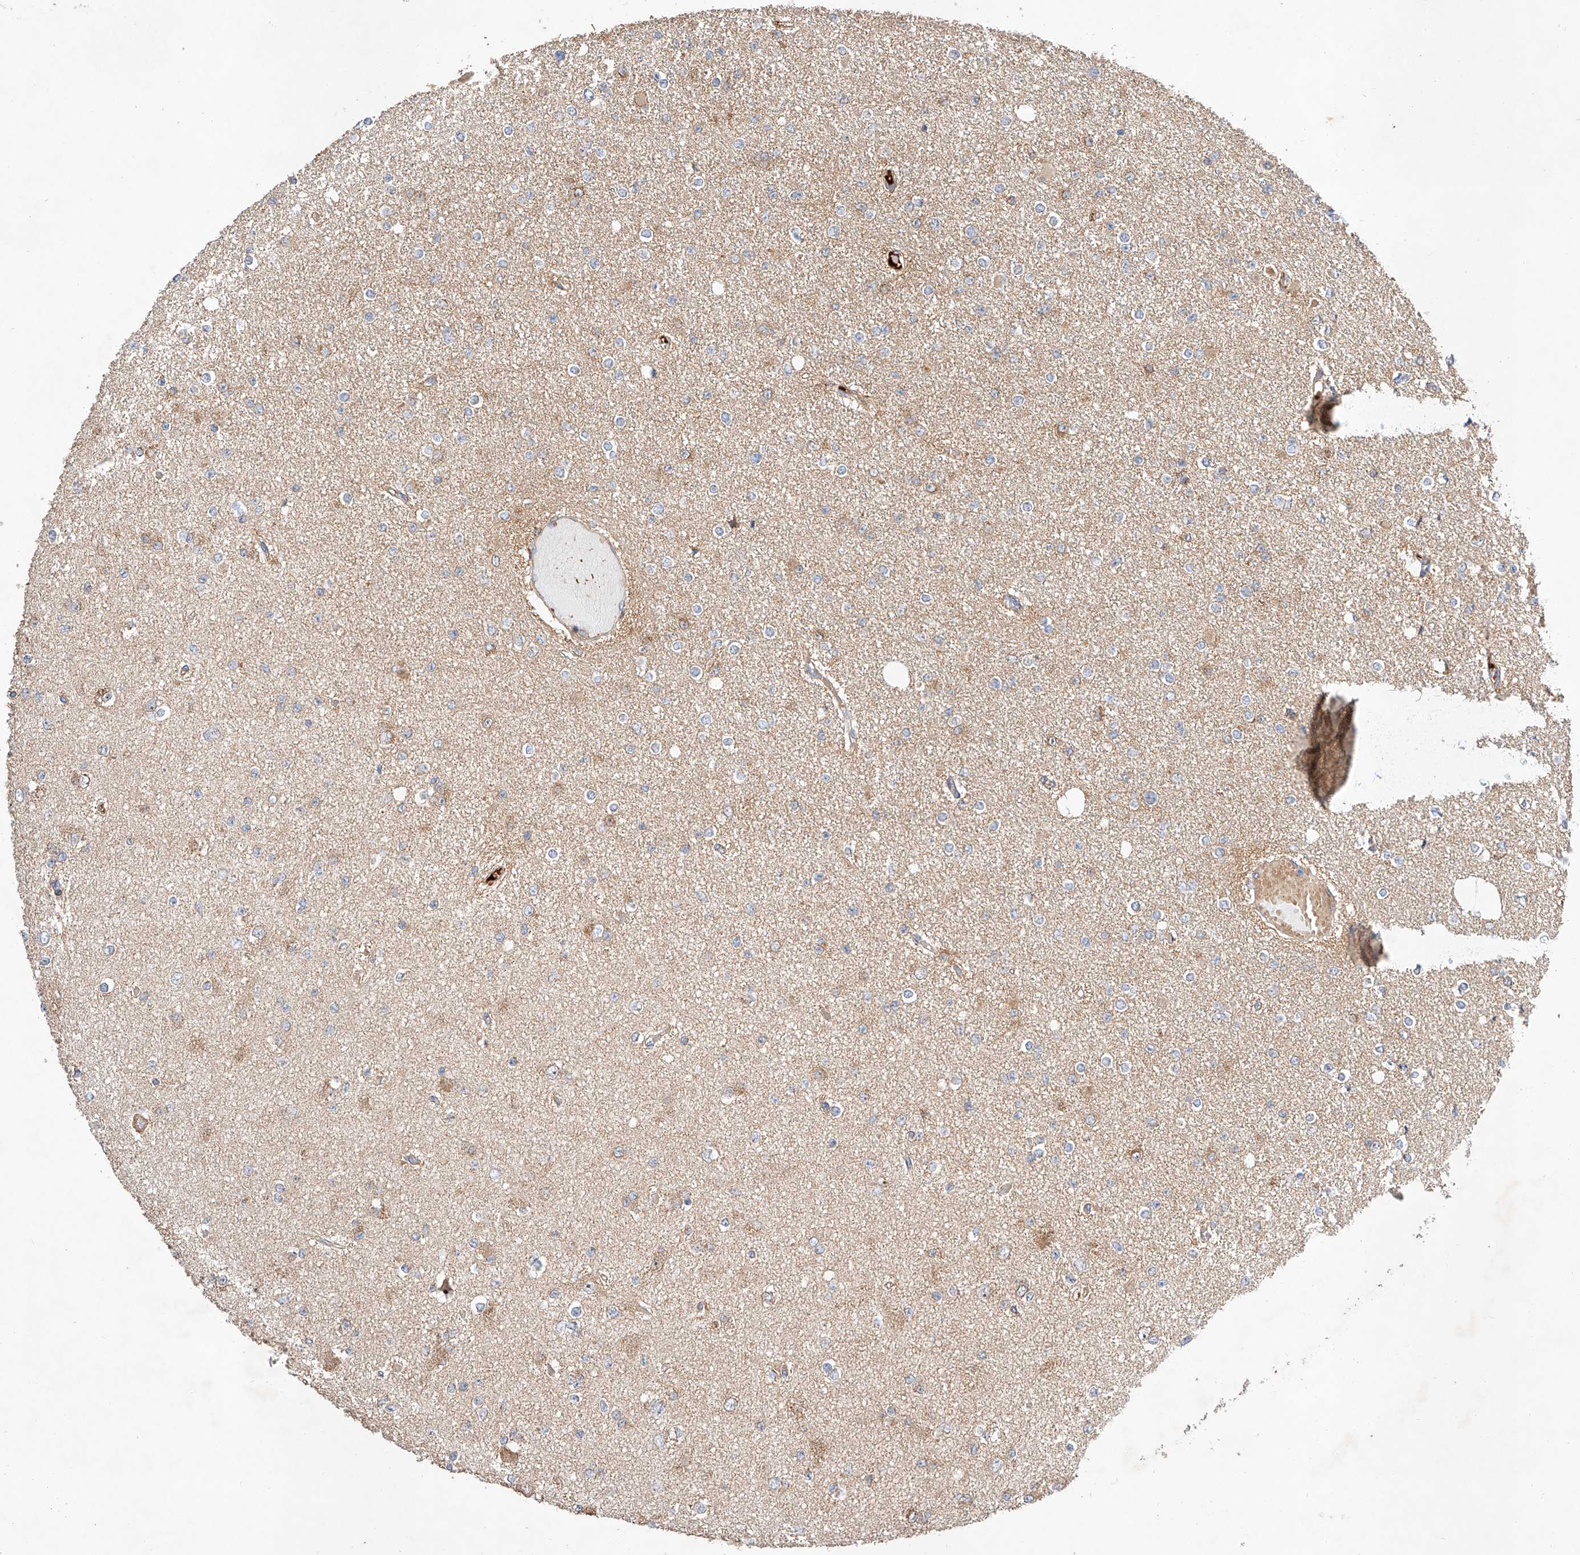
{"staining": {"intensity": "weak", "quantity": "<25%", "location": "cytoplasmic/membranous"}, "tissue": "glioma", "cell_type": "Tumor cells", "image_type": "cancer", "snomed": [{"axis": "morphology", "description": "Glioma, malignant, Low grade"}, {"axis": "topography", "description": "Brain"}], "caption": "Photomicrograph shows no protein positivity in tumor cells of glioma tissue. (DAB immunohistochemistry, high magnification).", "gene": "RAB23", "patient": {"sex": "female", "age": 22}}